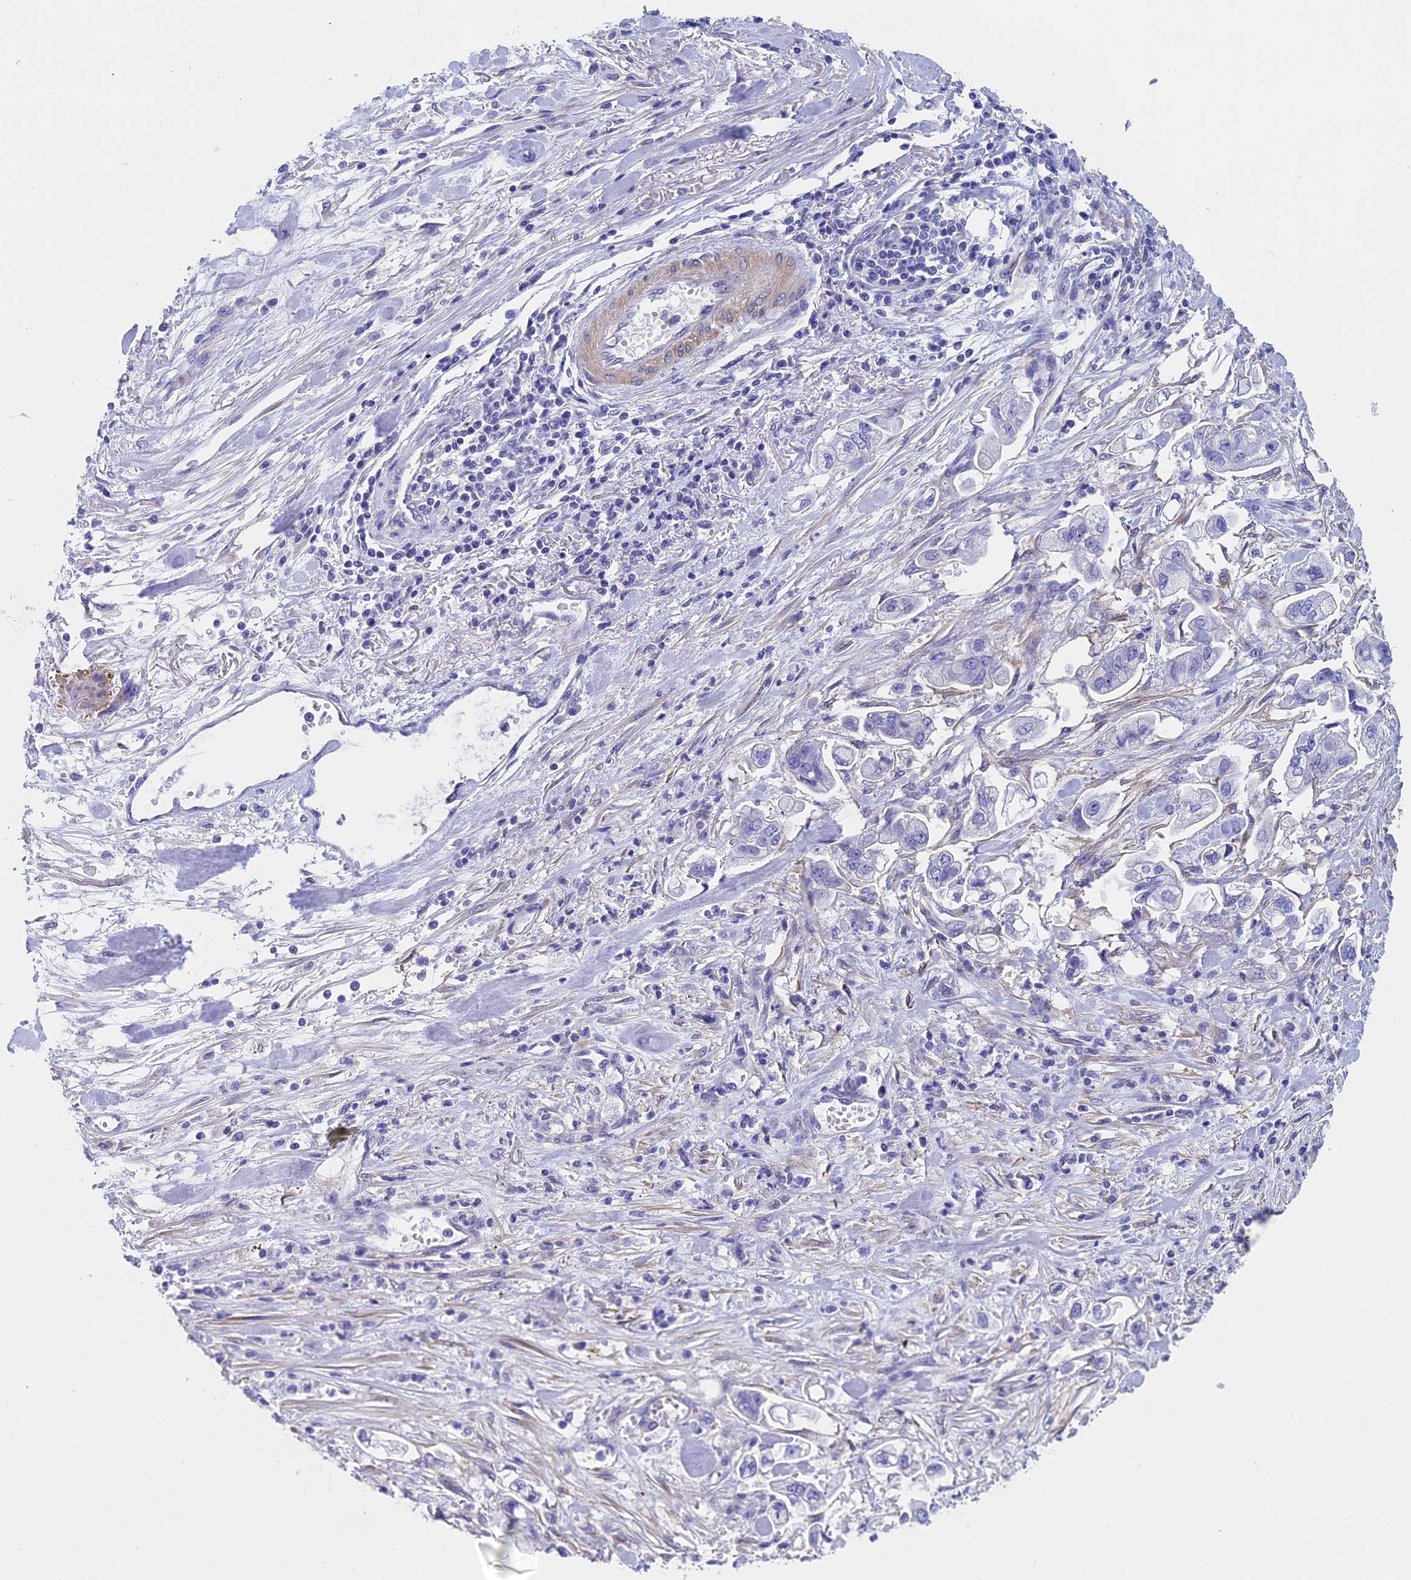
{"staining": {"intensity": "negative", "quantity": "none", "location": "none"}, "tissue": "stomach cancer", "cell_type": "Tumor cells", "image_type": "cancer", "snomed": [{"axis": "morphology", "description": "Adenocarcinoma, NOS"}, {"axis": "topography", "description": "Stomach"}], "caption": "An immunohistochemistry photomicrograph of stomach adenocarcinoma is shown. There is no staining in tumor cells of stomach adenocarcinoma.", "gene": "ADH7", "patient": {"sex": "male", "age": 62}}